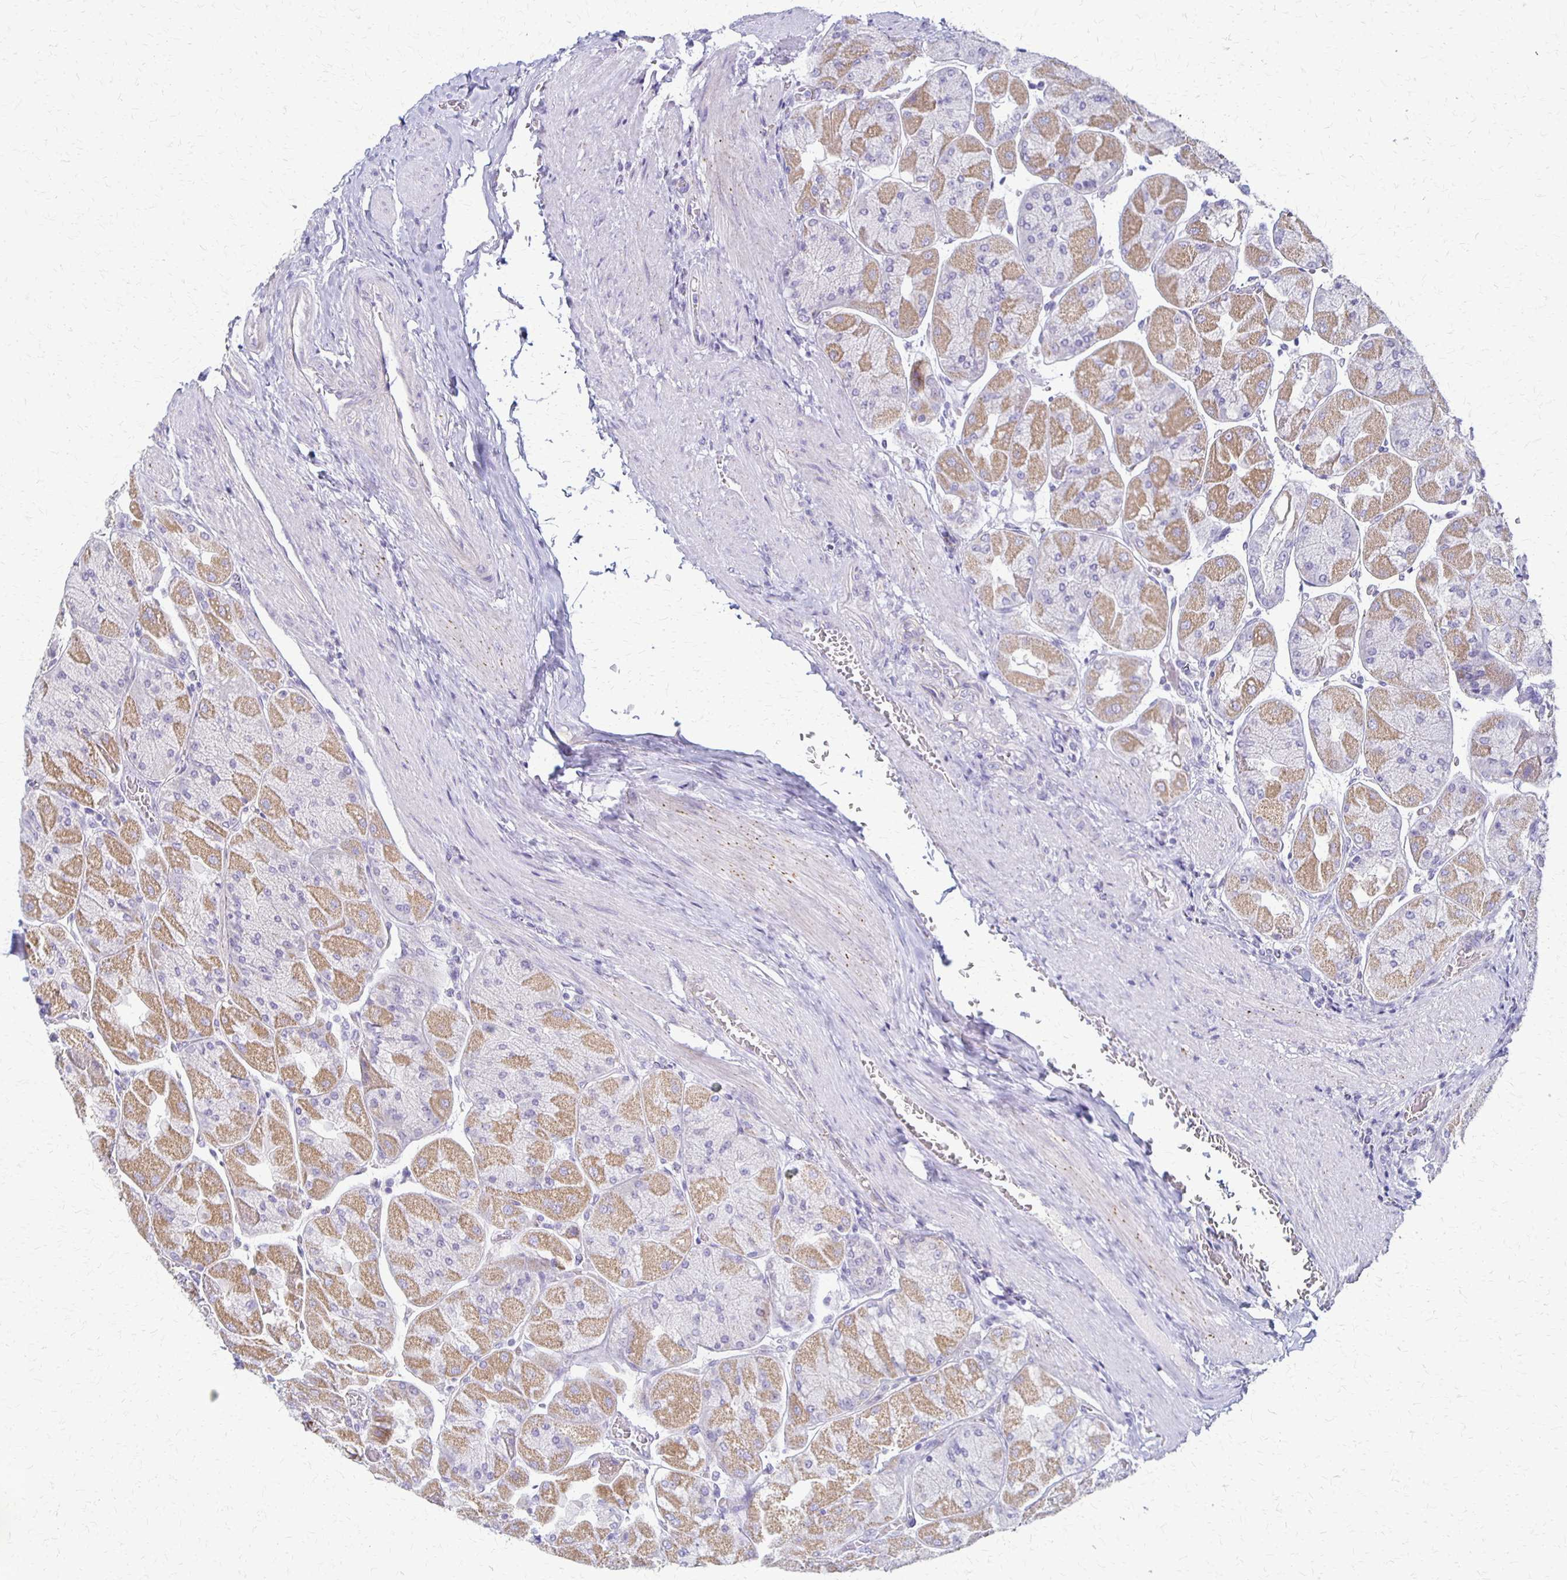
{"staining": {"intensity": "moderate", "quantity": "25%-75%", "location": "cytoplasmic/membranous"}, "tissue": "stomach", "cell_type": "Glandular cells", "image_type": "normal", "snomed": [{"axis": "morphology", "description": "Normal tissue, NOS"}, {"axis": "topography", "description": "Stomach"}], "caption": "Approximately 25%-75% of glandular cells in normal stomach demonstrate moderate cytoplasmic/membranous protein expression as visualized by brown immunohistochemical staining.", "gene": "RHOC", "patient": {"sex": "female", "age": 61}}